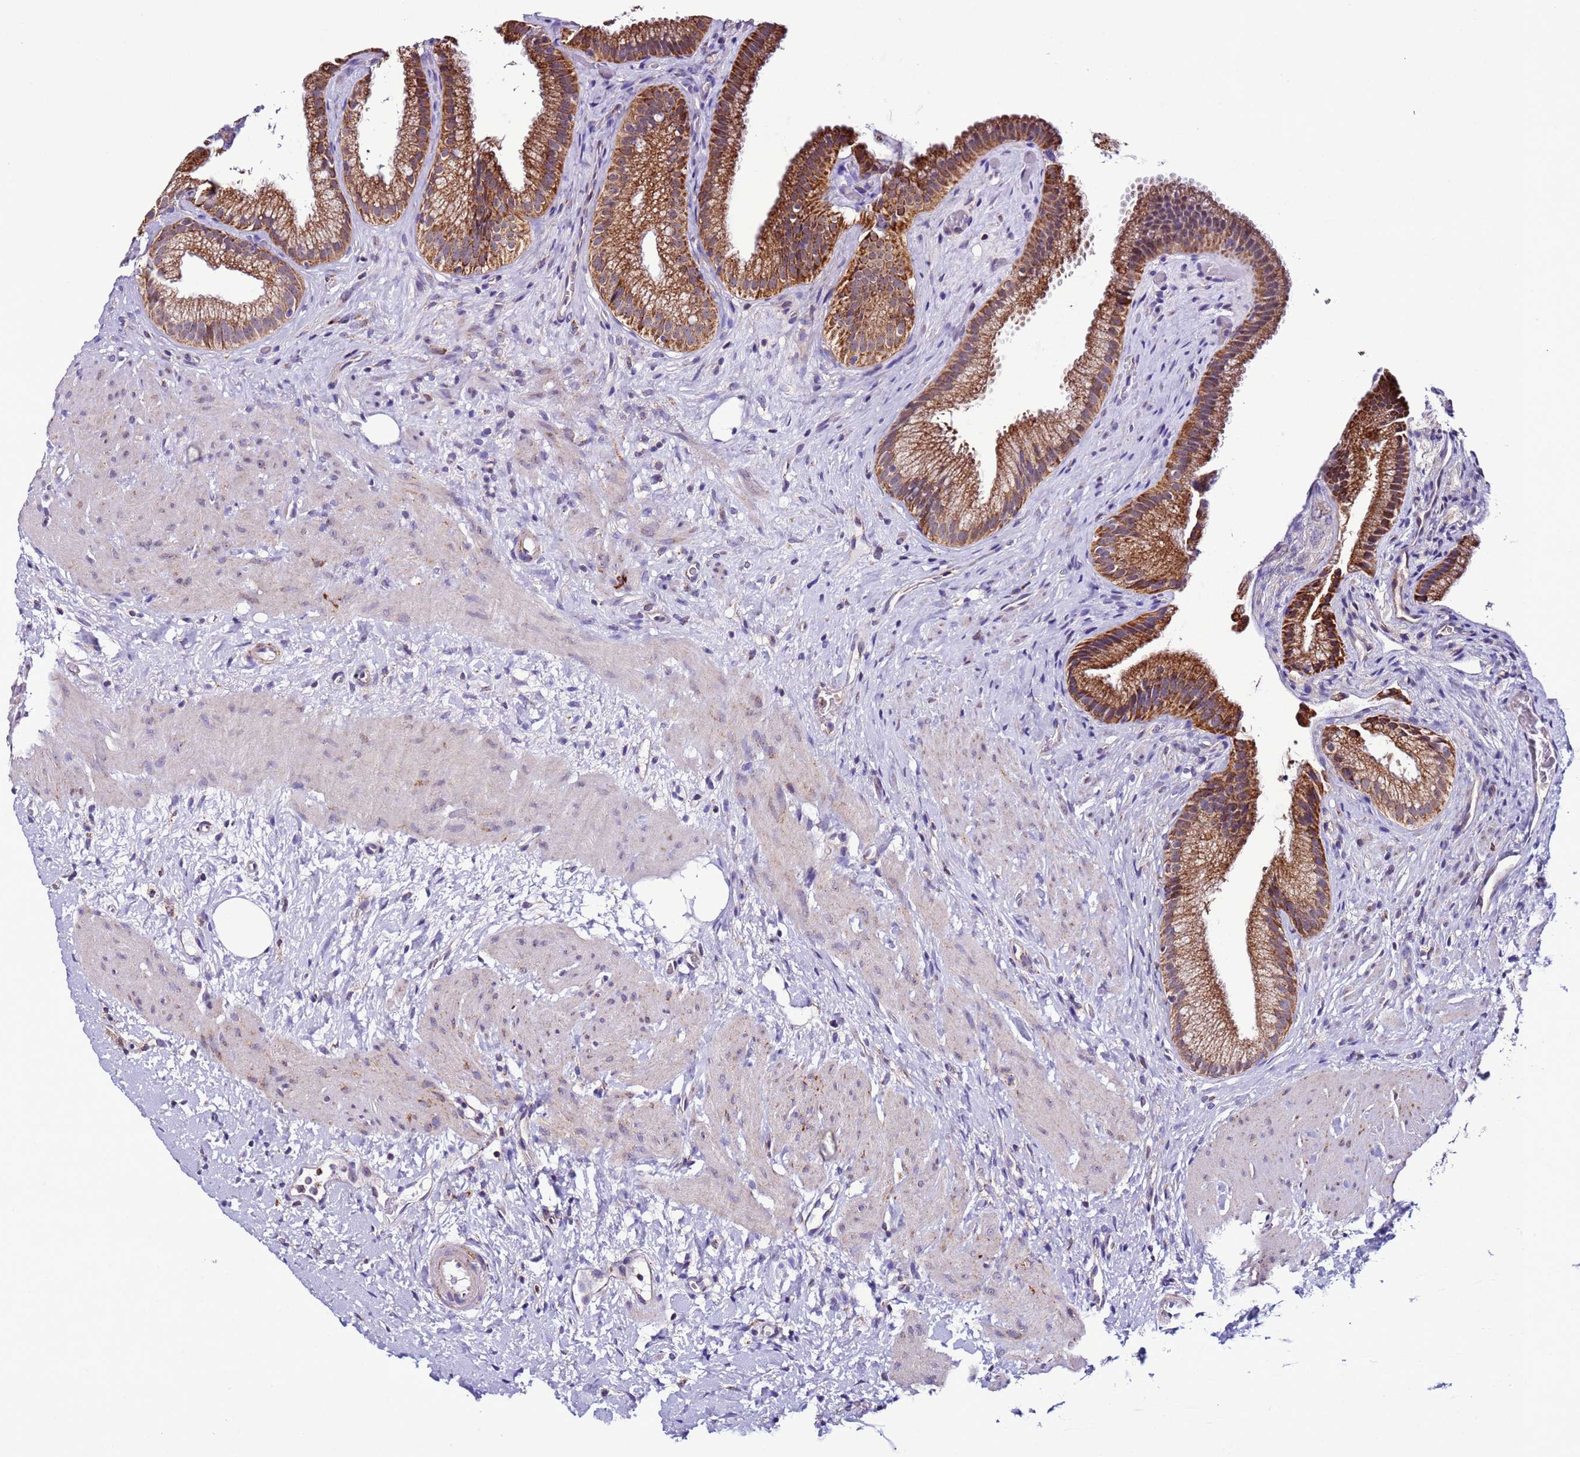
{"staining": {"intensity": "moderate", "quantity": ">75%", "location": "cytoplasmic/membranous"}, "tissue": "gallbladder", "cell_type": "Glandular cells", "image_type": "normal", "snomed": [{"axis": "morphology", "description": "Normal tissue, NOS"}, {"axis": "topography", "description": "Gallbladder"}], "caption": "Benign gallbladder was stained to show a protein in brown. There is medium levels of moderate cytoplasmic/membranous positivity in approximately >75% of glandular cells.", "gene": "UEVLD", "patient": {"sex": "female", "age": 64}}